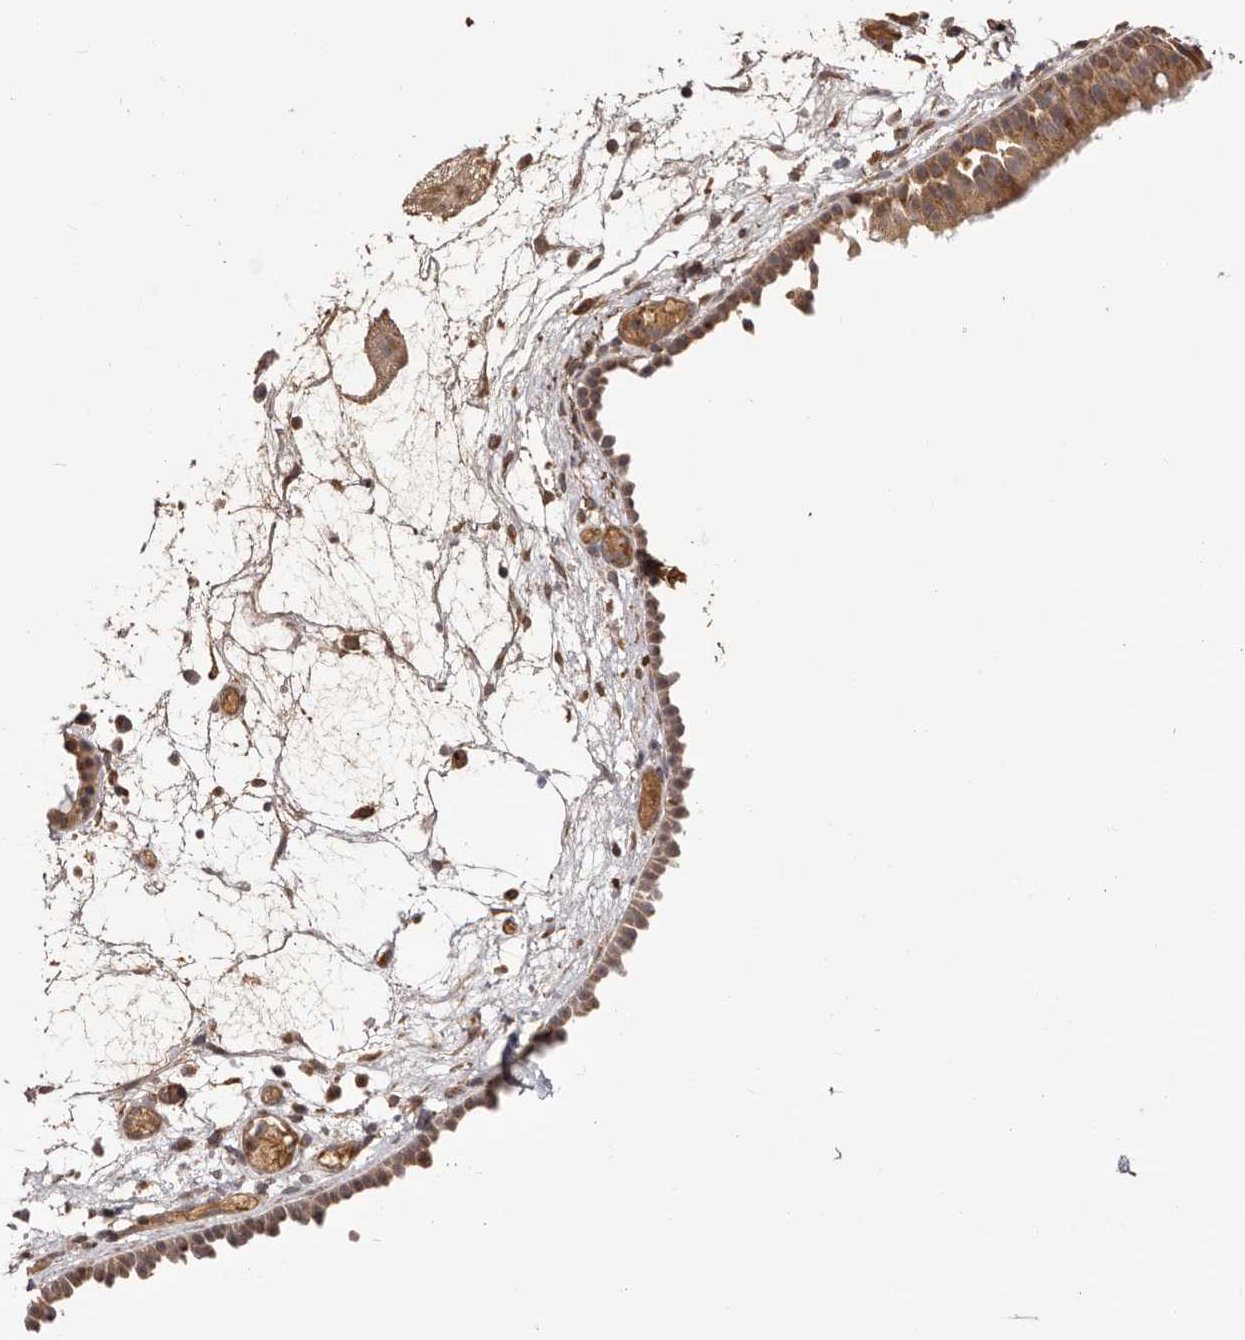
{"staining": {"intensity": "moderate", "quantity": ">75%", "location": "cytoplasmic/membranous"}, "tissue": "nasopharynx", "cell_type": "Respiratory epithelial cells", "image_type": "normal", "snomed": [{"axis": "morphology", "description": "Normal tissue, NOS"}, {"axis": "morphology", "description": "Inflammation, NOS"}, {"axis": "morphology", "description": "Malignant melanoma, Metastatic site"}, {"axis": "topography", "description": "Nasopharynx"}], "caption": "Nasopharynx stained with DAB (3,3'-diaminobenzidine) immunohistochemistry (IHC) exhibits medium levels of moderate cytoplasmic/membranous positivity in approximately >75% of respiratory epithelial cells. (Brightfield microscopy of DAB IHC at high magnification).", "gene": "UBR2", "patient": {"sex": "male", "age": 70}}